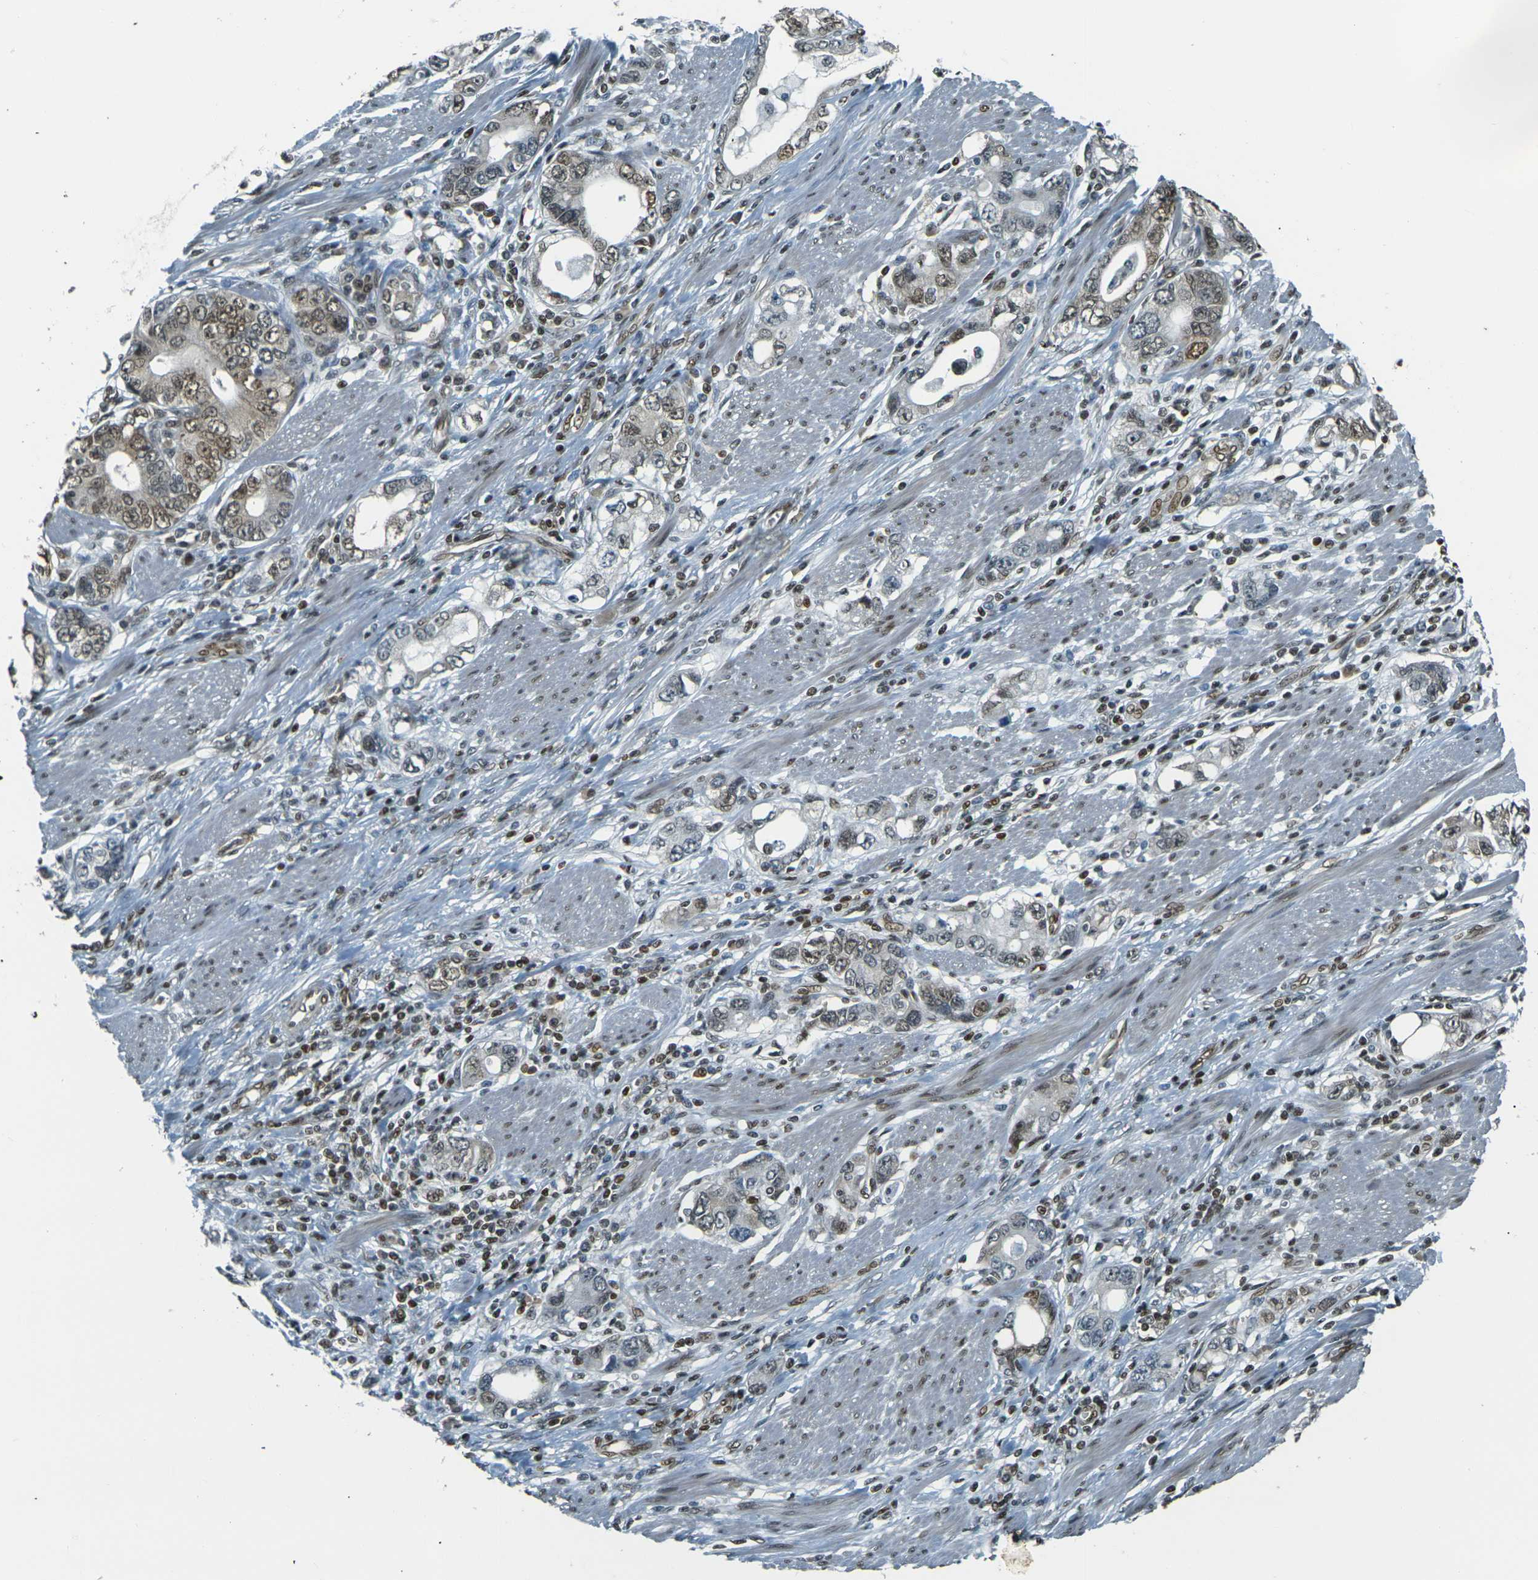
{"staining": {"intensity": "moderate", "quantity": ">75%", "location": "nuclear"}, "tissue": "stomach cancer", "cell_type": "Tumor cells", "image_type": "cancer", "snomed": [{"axis": "morphology", "description": "Adenocarcinoma, NOS"}, {"axis": "topography", "description": "Stomach, lower"}], "caption": "There is medium levels of moderate nuclear staining in tumor cells of stomach cancer, as demonstrated by immunohistochemical staining (brown color).", "gene": "NHEJ1", "patient": {"sex": "female", "age": 93}}